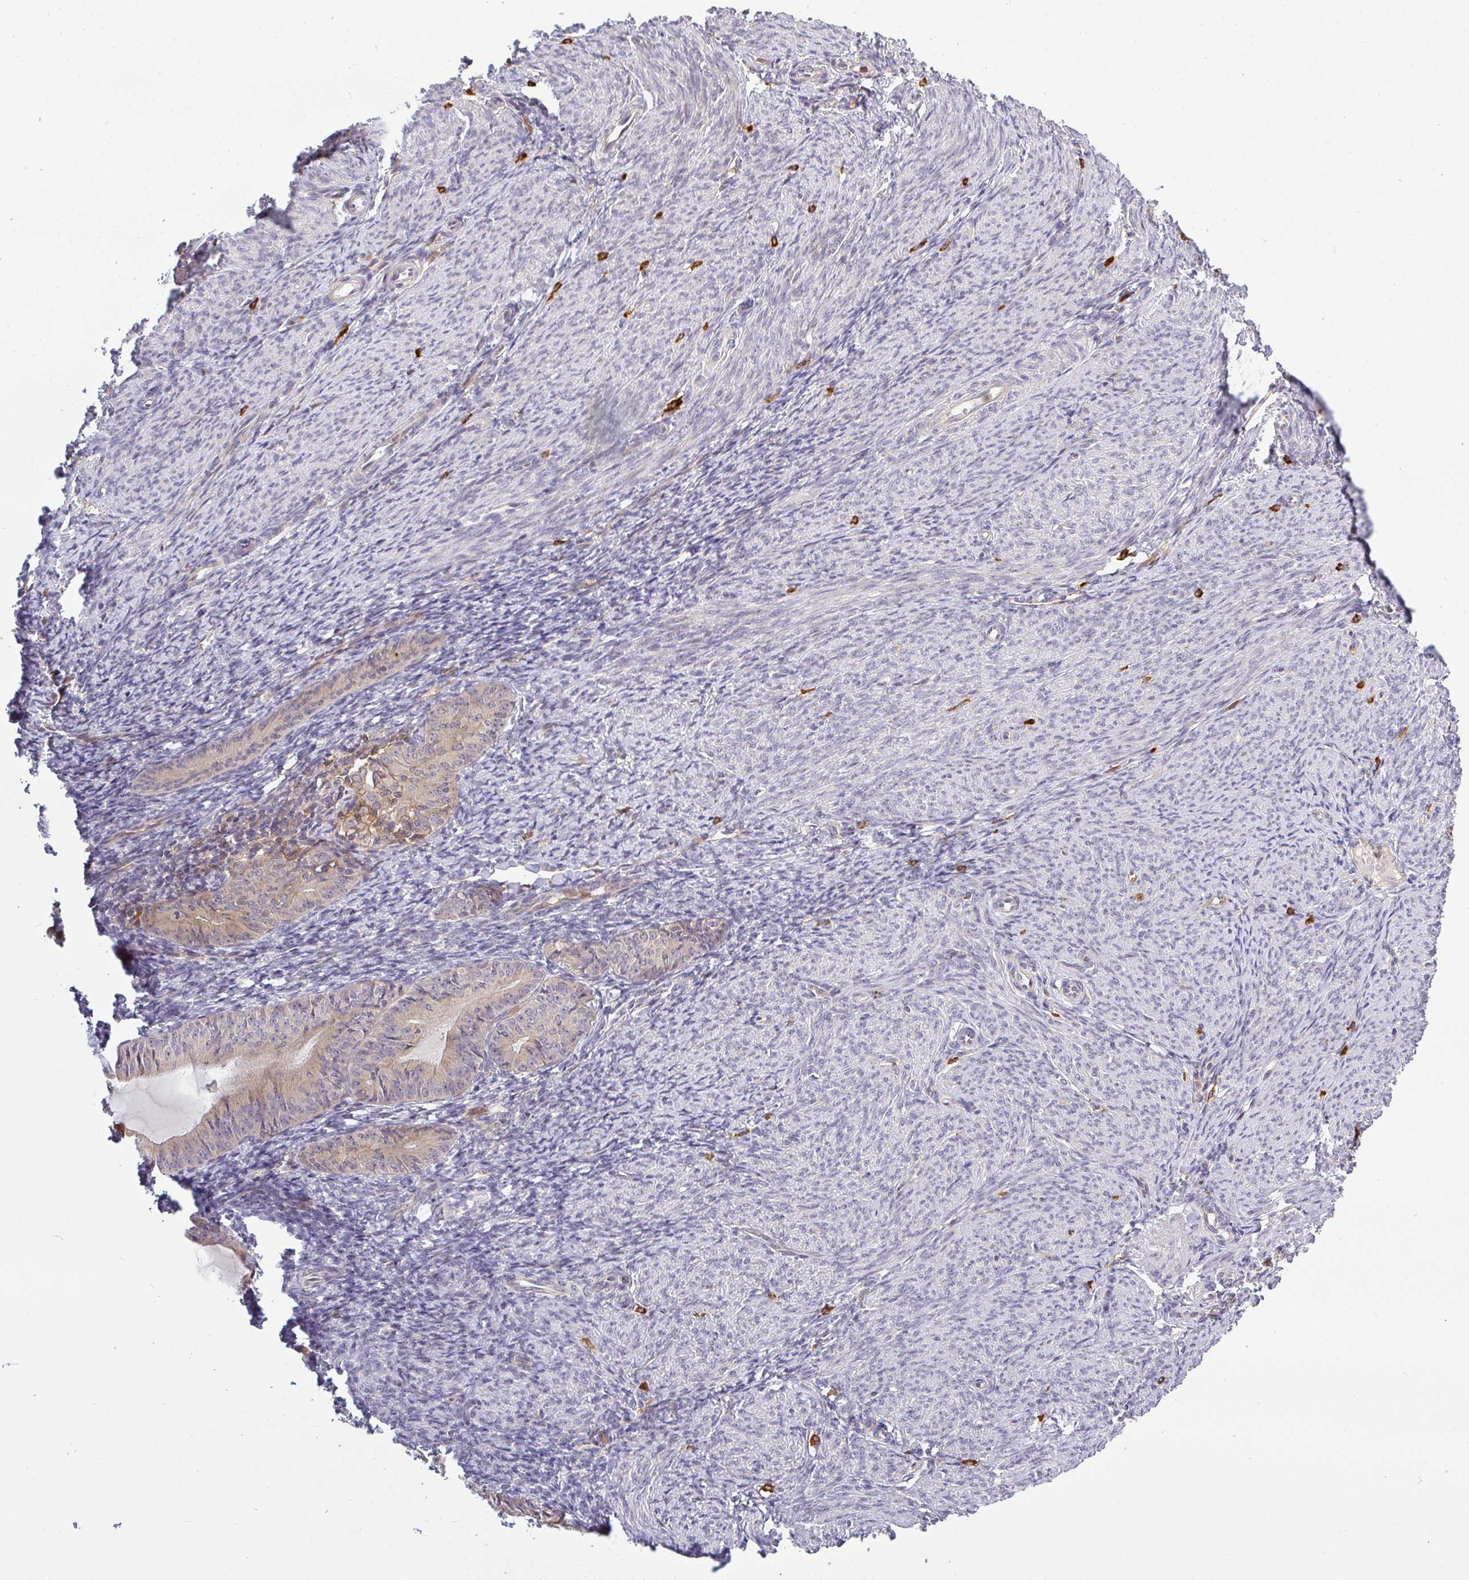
{"staining": {"intensity": "weak", "quantity": "25%-75%", "location": "cytoplasmic/membranous"}, "tissue": "endometrial cancer", "cell_type": "Tumor cells", "image_type": "cancer", "snomed": [{"axis": "morphology", "description": "Adenocarcinoma, NOS"}, {"axis": "topography", "description": "Endometrium"}], "caption": "The immunohistochemical stain highlights weak cytoplasmic/membranous positivity in tumor cells of endometrial cancer (adenocarcinoma) tissue. Using DAB (brown) and hematoxylin (blue) stains, captured at high magnification using brightfield microscopy.", "gene": "FAM153A", "patient": {"sex": "female", "age": 57}}